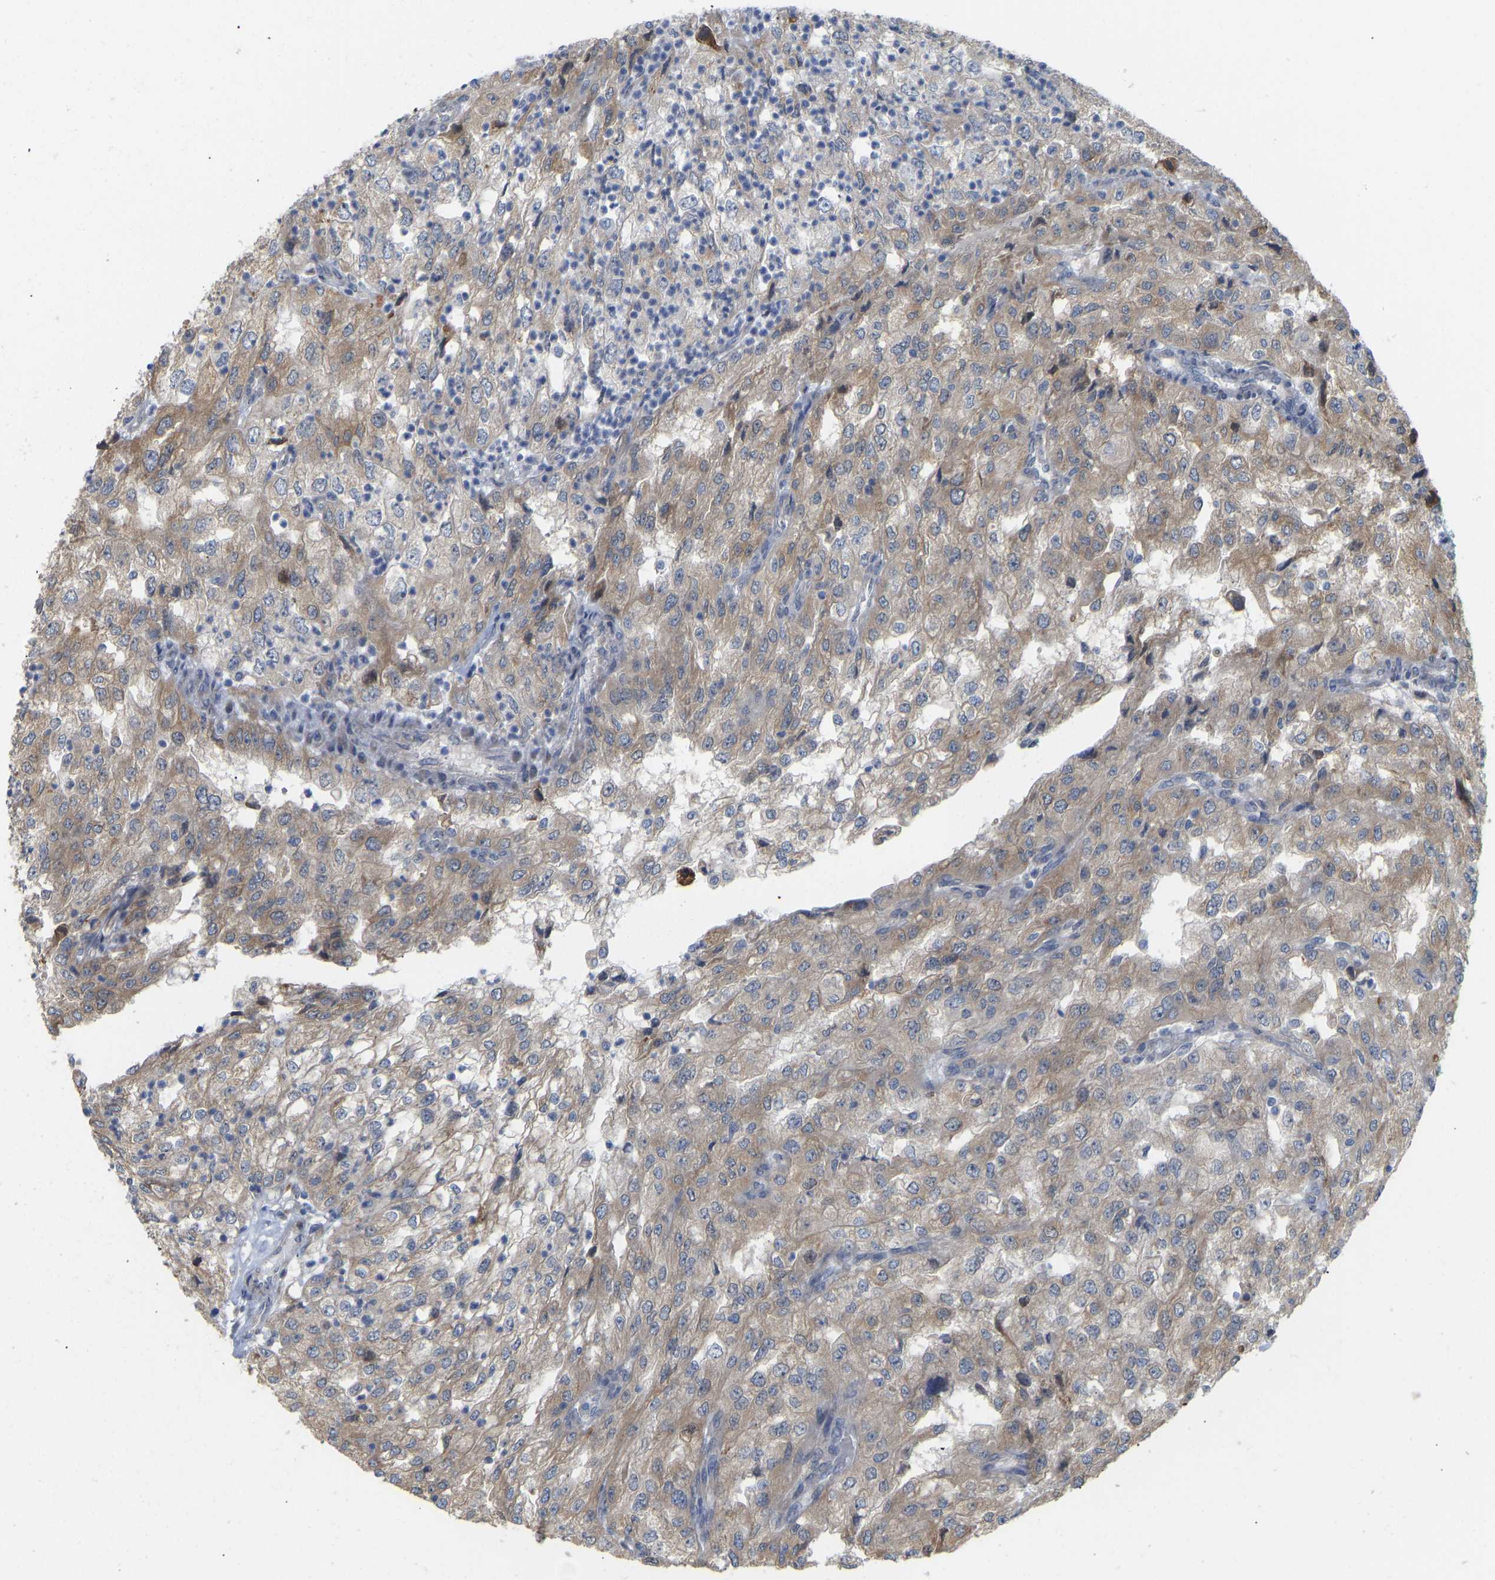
{"staining": {"intensity": "moderate", "quantity": ">75%", "location": "cytoplasmic/membranous"}, "tissue": "renal cancer", "cell_type": "Tumor cells", "image_type": "cancer", "snomed": [{"axis": "morphology", "description": "Adenocarcinoma, NOS"}, {"axis": "topography", "description": "Kidney"}], "caption": "A photomicrograph showing moderate cytoplasmic/membranous positivity in approximately >75% of tumor cells in renal cancer (adenocarcinoma), as visualized by brown immunohistochemical staining.", "gene": "BEND3", "patient": {"sex": "female", "age": 54}}